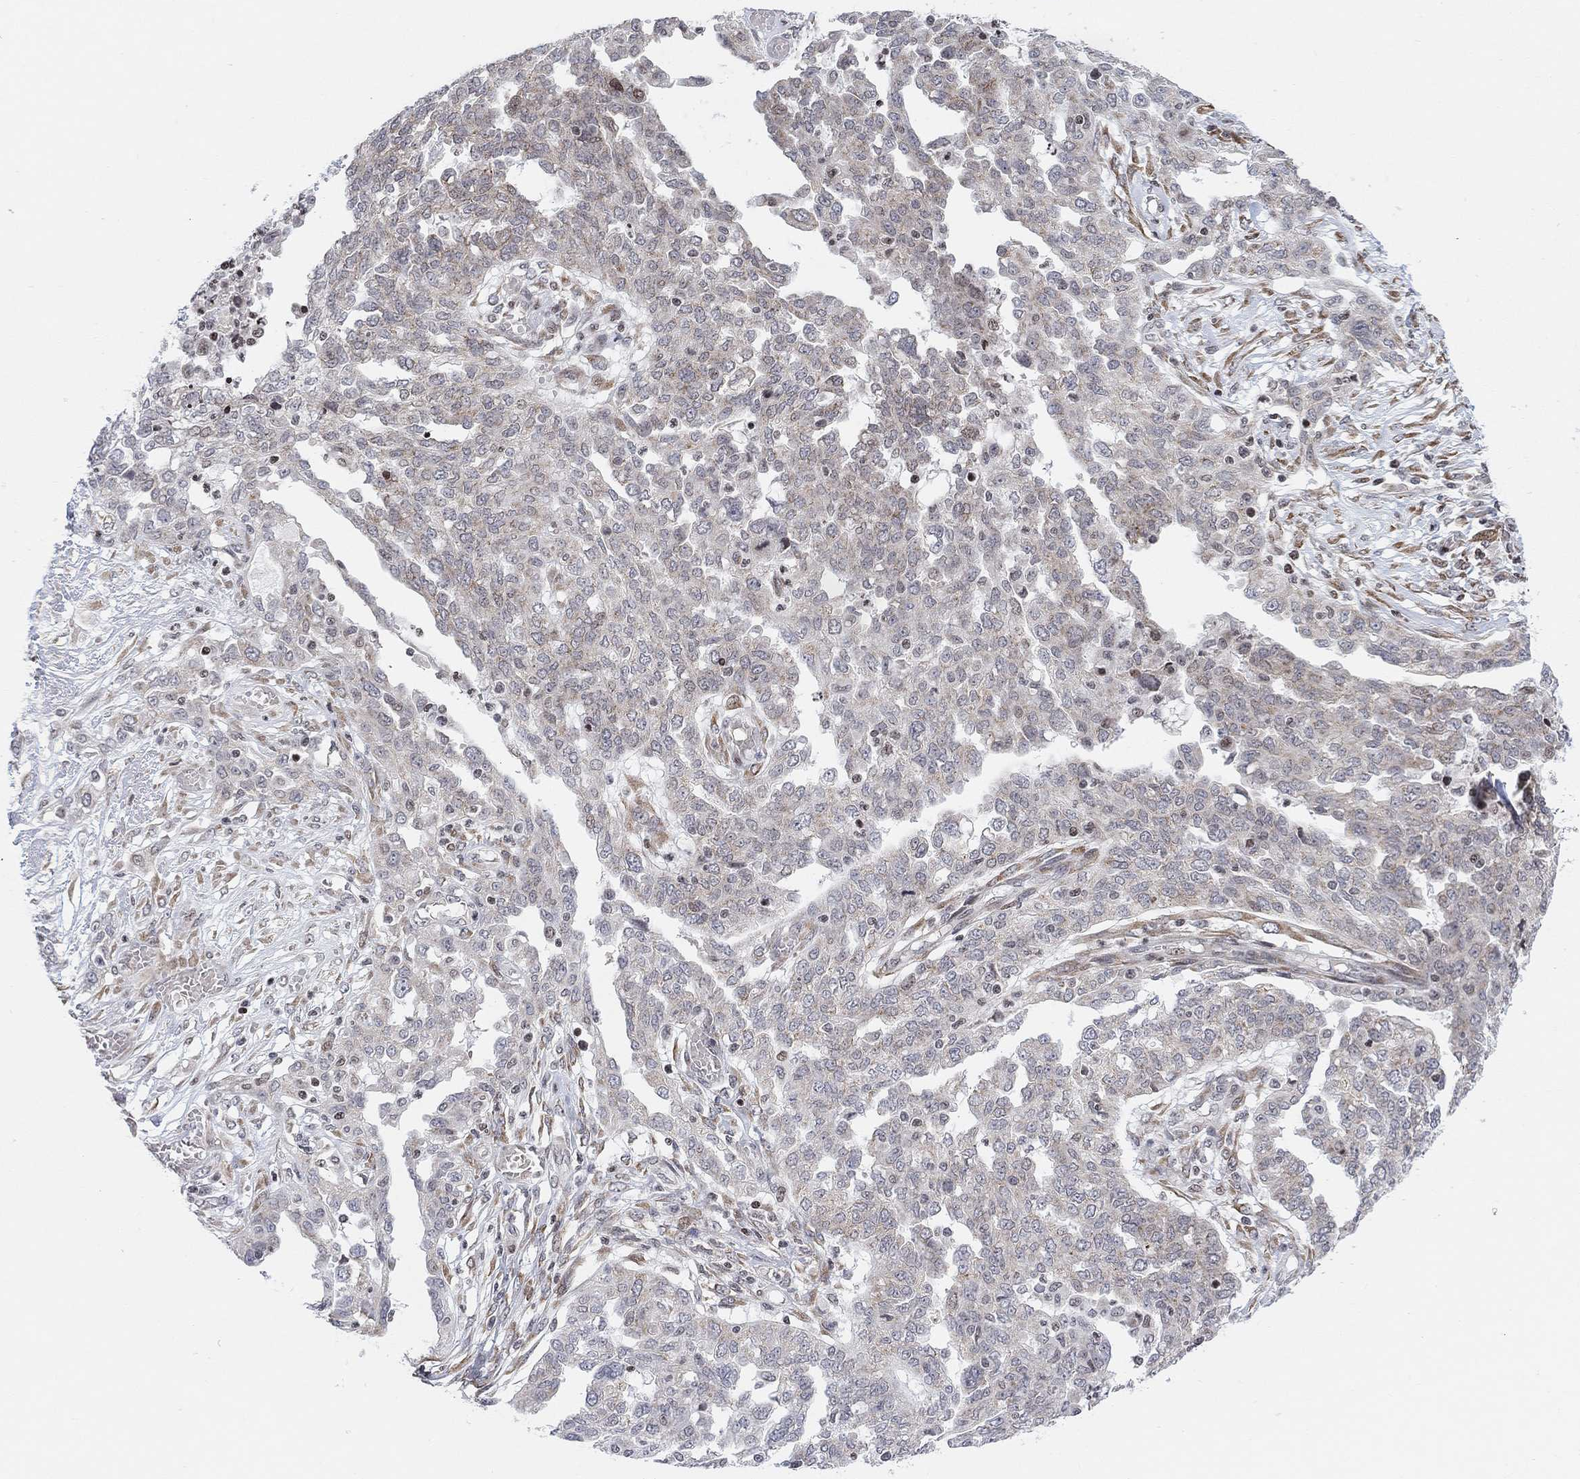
{"staining": {"intensity": "weak", "quantity": "<25%", "location": "cytoplasmic/membranous"}, "tissue": "ovarian cancer", "cell_type": "Tumor cells", "image_type": "cancer", "snomed": [{"axis": "morphology", "description": "Cystadenocarcinoma, serous, NOS"}, {"axis": "topography", "description": "Ovary"}], "caption": "Tumor cells are negative for protein expression in human ovarian cancer.", "gene": "ABHD14A", "patient": {"sex": "female", "age": 67}}